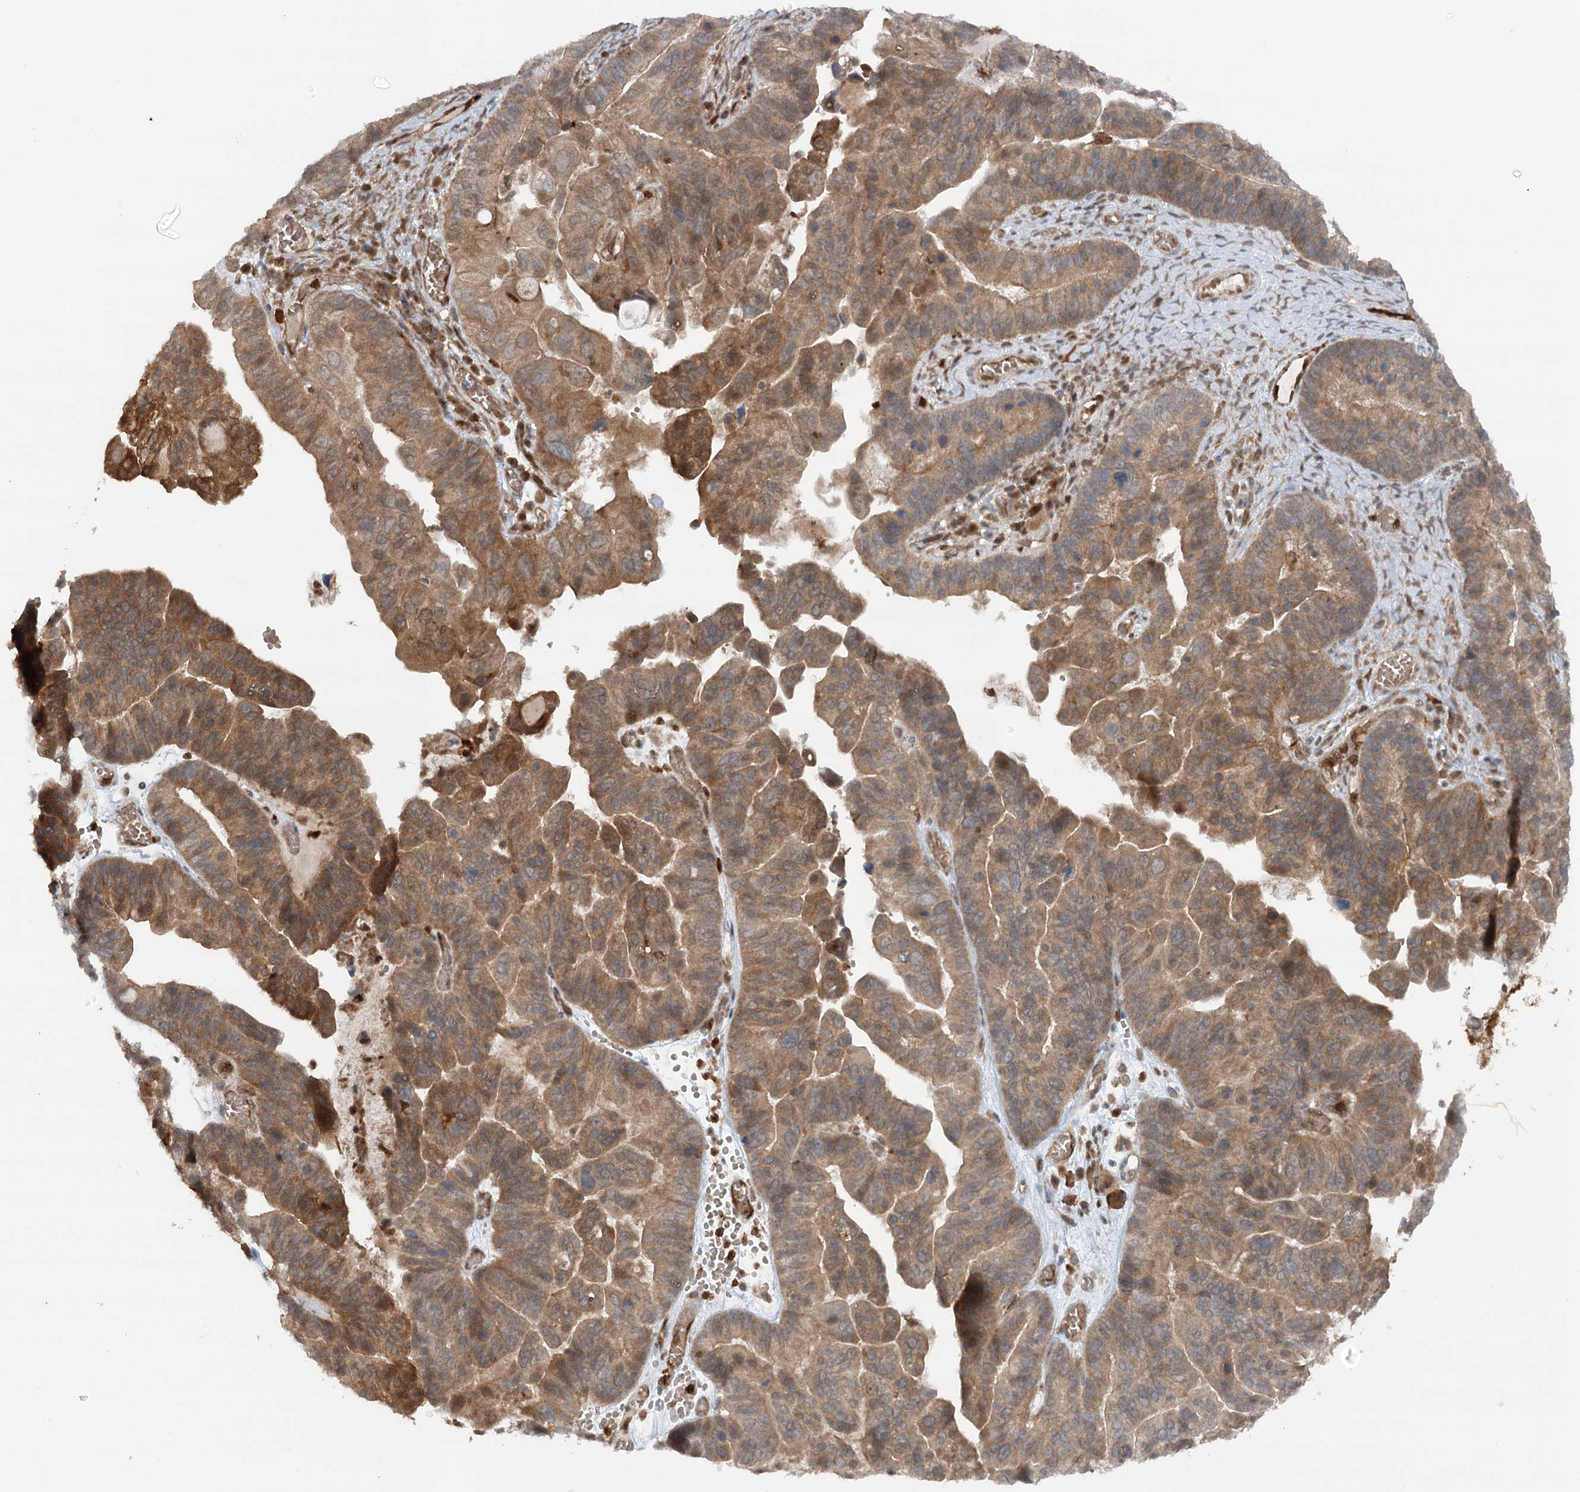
{"staining": {"intensity": "moderate", "quantity": ">75%", "location": "cytoplasmic/membranous"}, "tissue": "ovarian cancer", "cell_type": "Tumor cells", "image_type": "cancer", "snomed": [{"axis": "morphology", "description": "Cystadenocarcinoma, serous, NOS"}, {"axis": "topography", "description": "Ovary"}], "caption": "Protein analysis of ovarian cancer (serous cystadenocarcinoma) tissue reveals moderate cytoplasmic/membranous staining in approximately >75% of tumor cells. (DAB = brown stain, brightfield microscopy at high magnification).", "gene": "GBE1", "patient": {"sex": "female", "age": 56}}